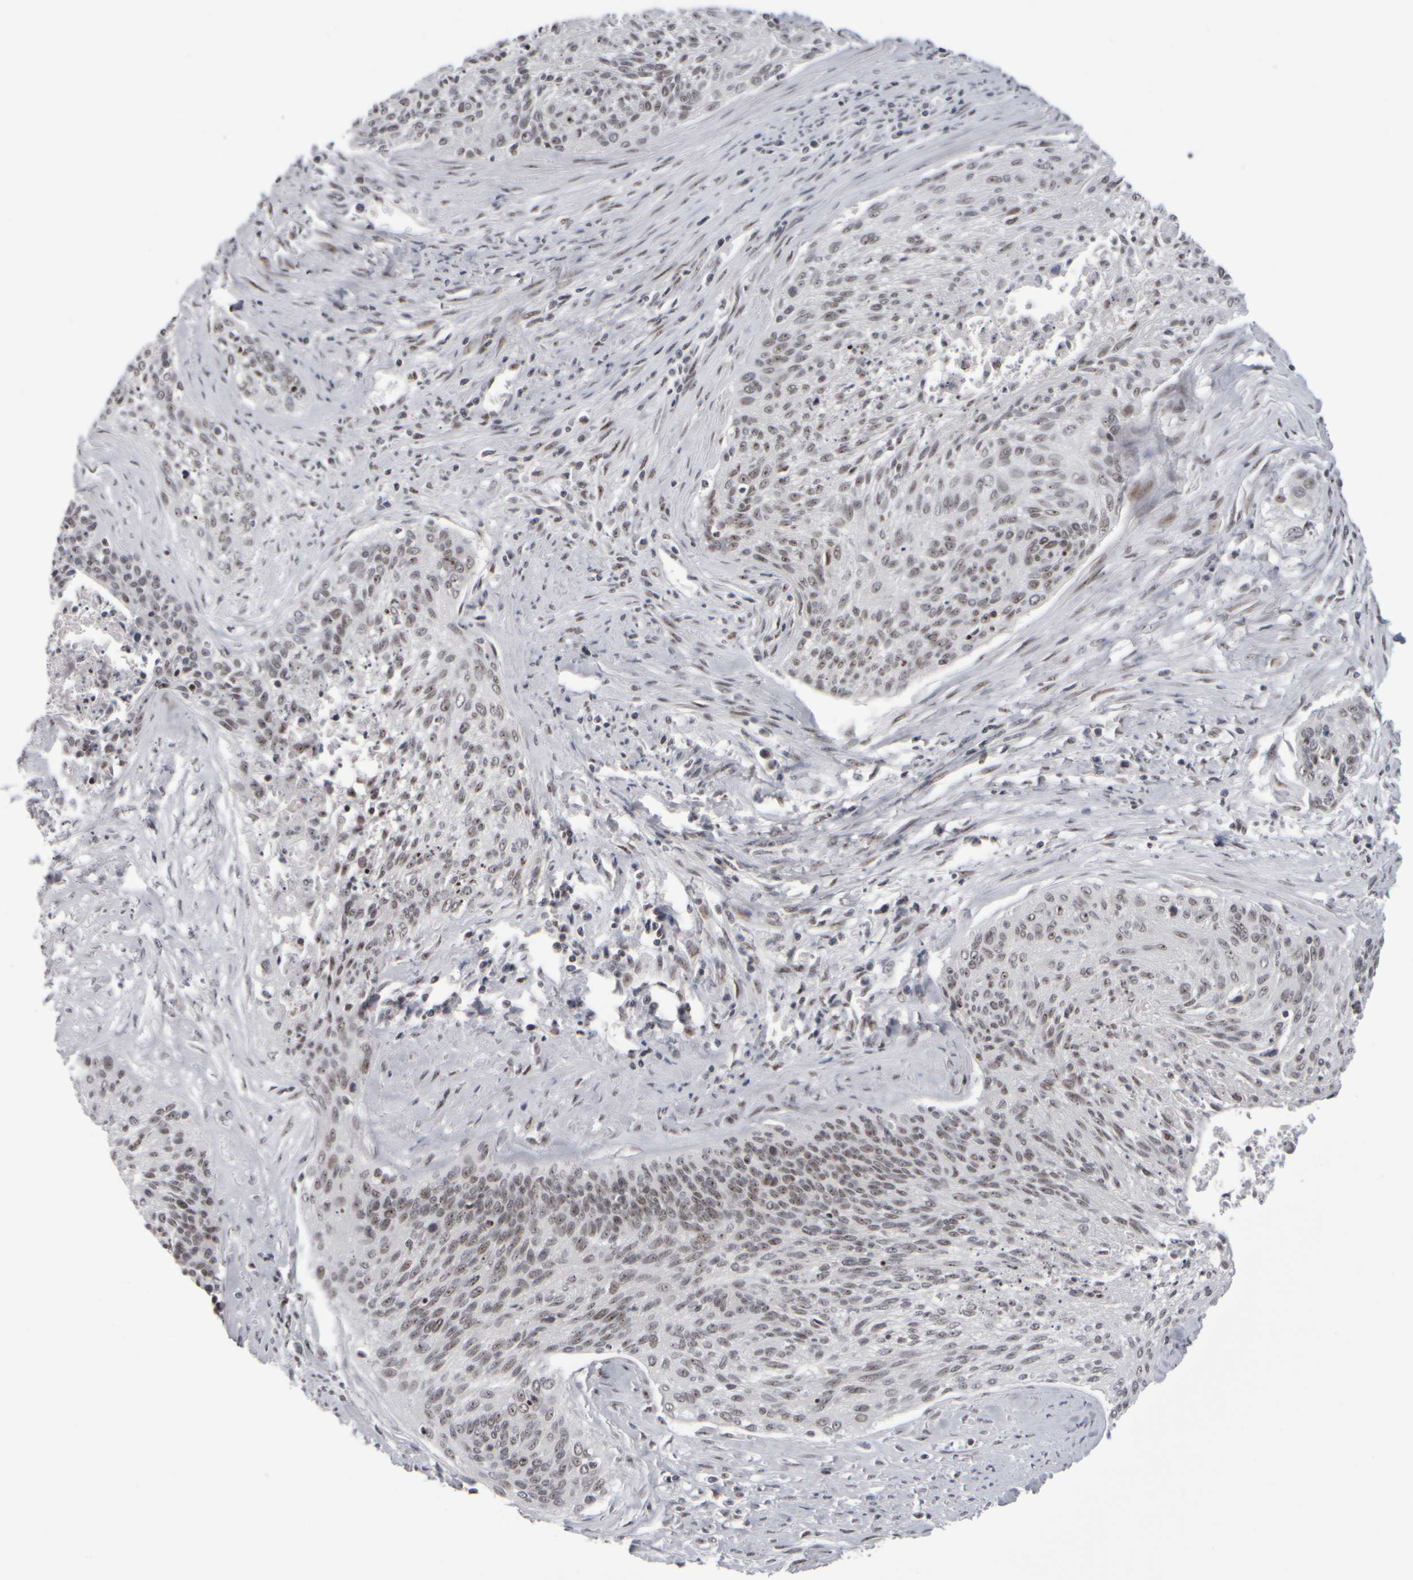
{"staining": {"intensity": "moderate", "quantity": "25%-75%", "location": "nuclear"}, "tissue": "cervical cancer", "cell_type": "Tumor cells", "image_type": "cancer", "snomed": [{"axis": "morphology", "description": "Squamous cell carcinoma, NOS"}, {"axis": "topography", "description": "Cervix"}], "caption": "The immunohistochemical stain highlights moderate nuclear positivity in tumor cells of cervical cancer tissue. The protein of interest is stained brown, and the nuclei are stained in blue (DAB IHC with brightfield microscopy, high magnification).", "gene": "SURF6", "patient": {"sex": "female", "age": 55}}